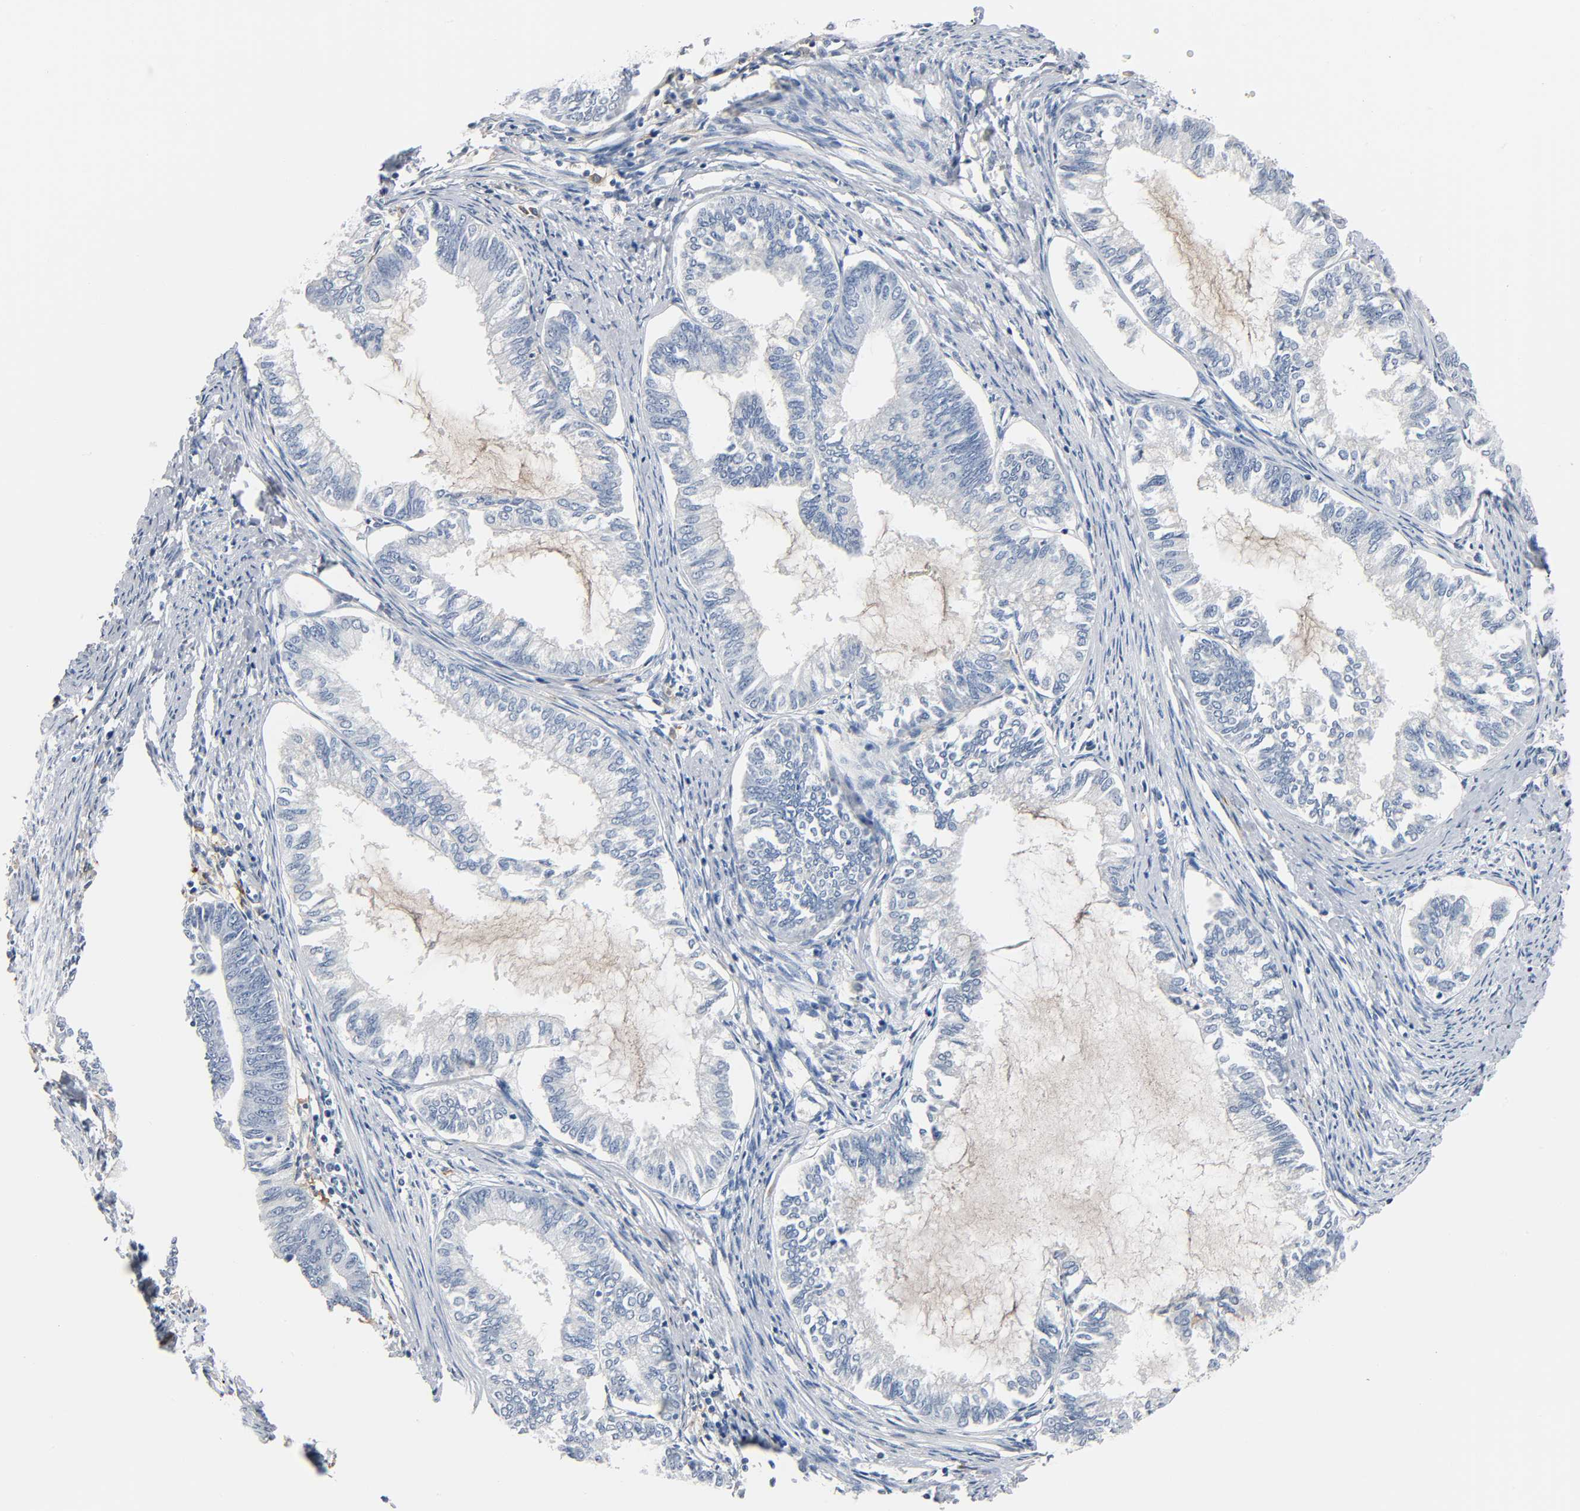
{"staining": {"intensity": "negative", "quantity": "none", "location": "none"}, "tissue": "endometrial cancer", "cell_type": "Tumor cells", "image_type": "cancer", "snomed": [{"axis": "morphology", "description": "Adenocarcinoma, NOS"}, {"axis": "topography", "description": "Endometrium"}], "caption": "Endometrial cancer (adenocarcinoma) was stained to show a protein in brown. There is no significant expression in tumor cells.", "gene": "ANPEP", "patient": {"sex": "female", "age": 86}}